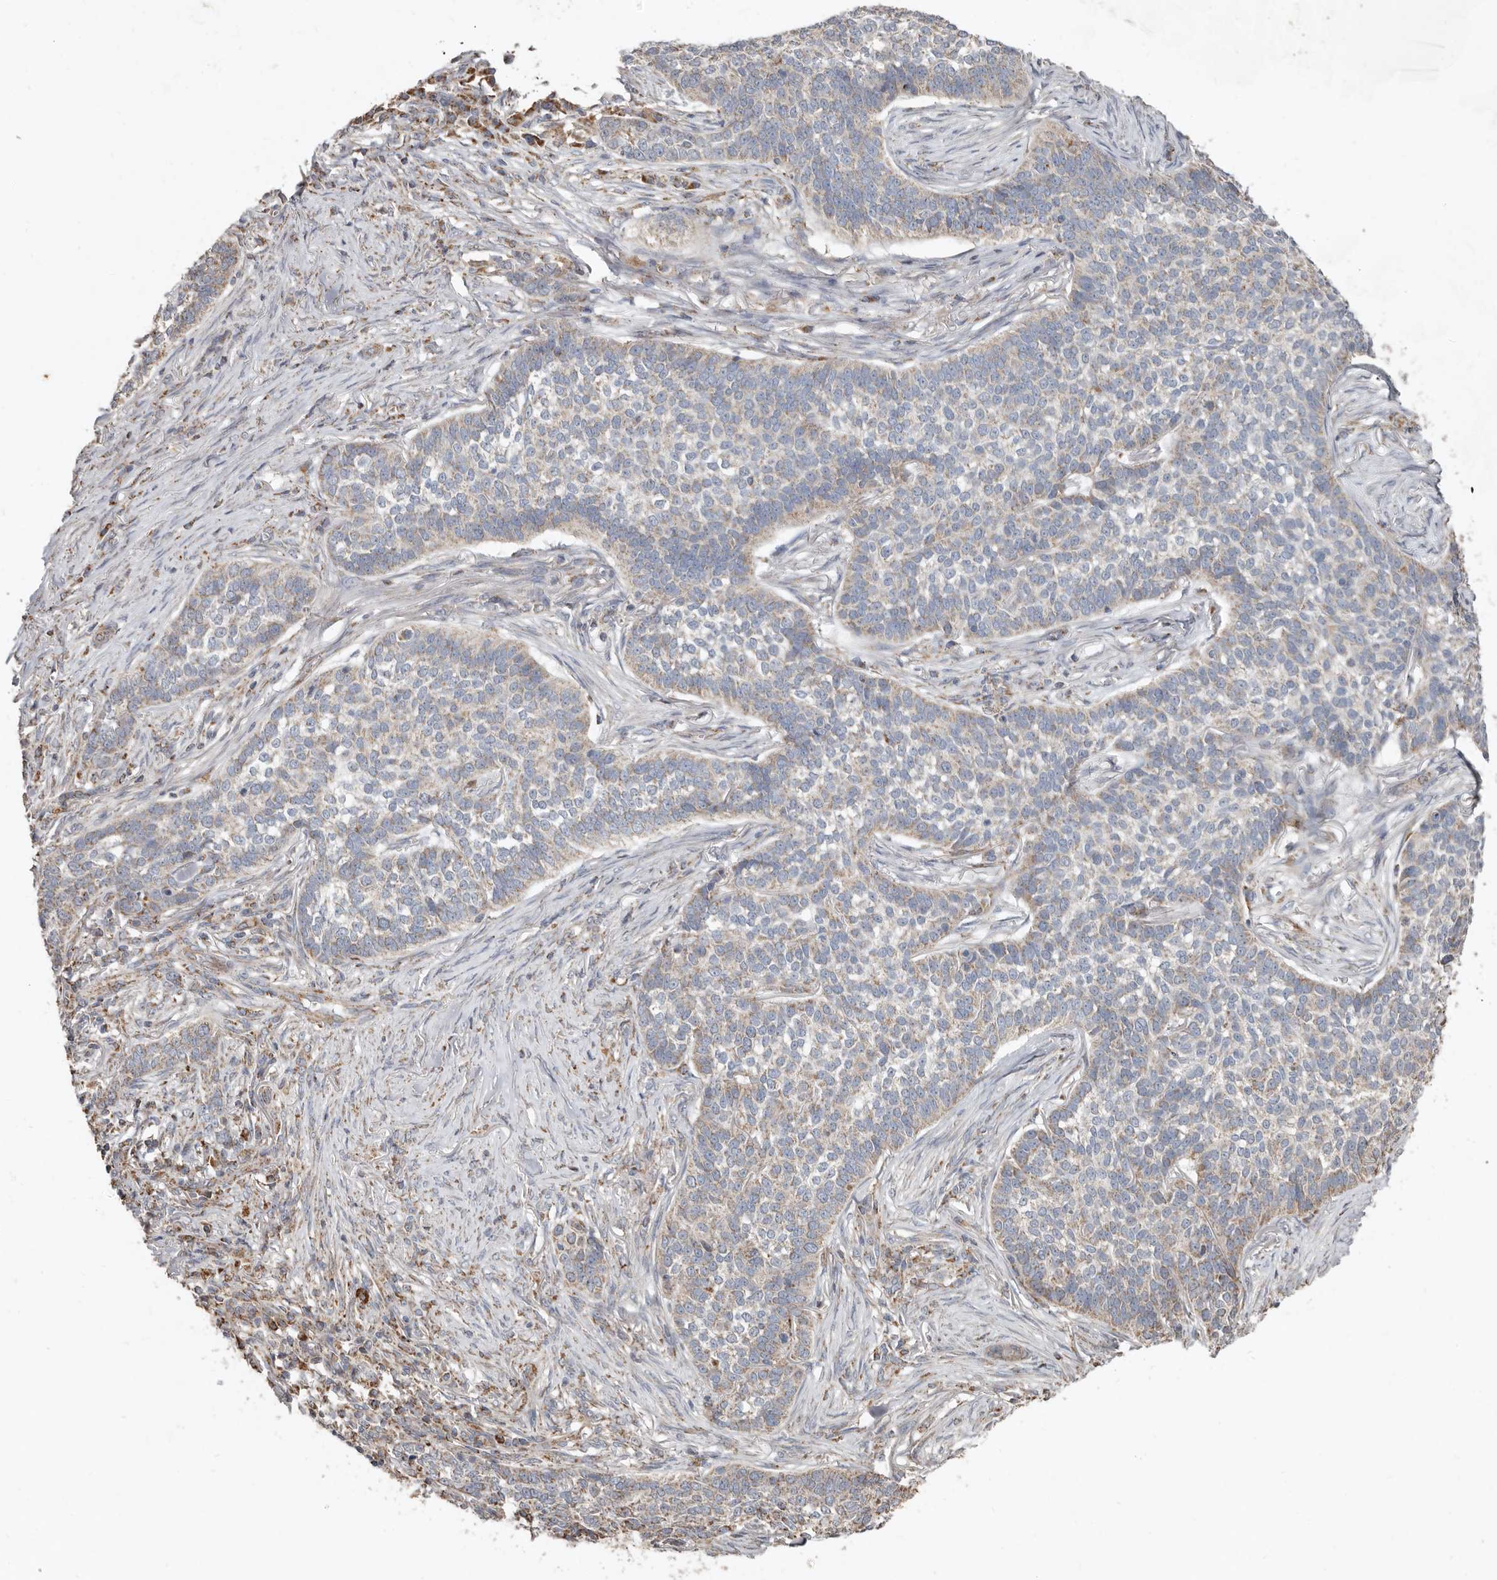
{"staining": {"intensity": "weak", "quantity": "<25%", "location": "cytoplasmic/membranous"}, "tissue": "skin cancer", "cell_type": "Tumor cells", "image_type": "cancer", "snomed": [{"axis": "morphology", "description": "Basal cell carcinoma"}, {"axis": "topography", "description": "Skin"}], "caption": "Immunohistochemical staining of human skin basal cell carcinoma shows no significant staining in tumor cells. (DAB (3,3'-diaminobenzidine) immunohistochemistry (IHC), high magnification).", "gene": "KIF26B", "patient": {"sex": "male", "age": 85}}